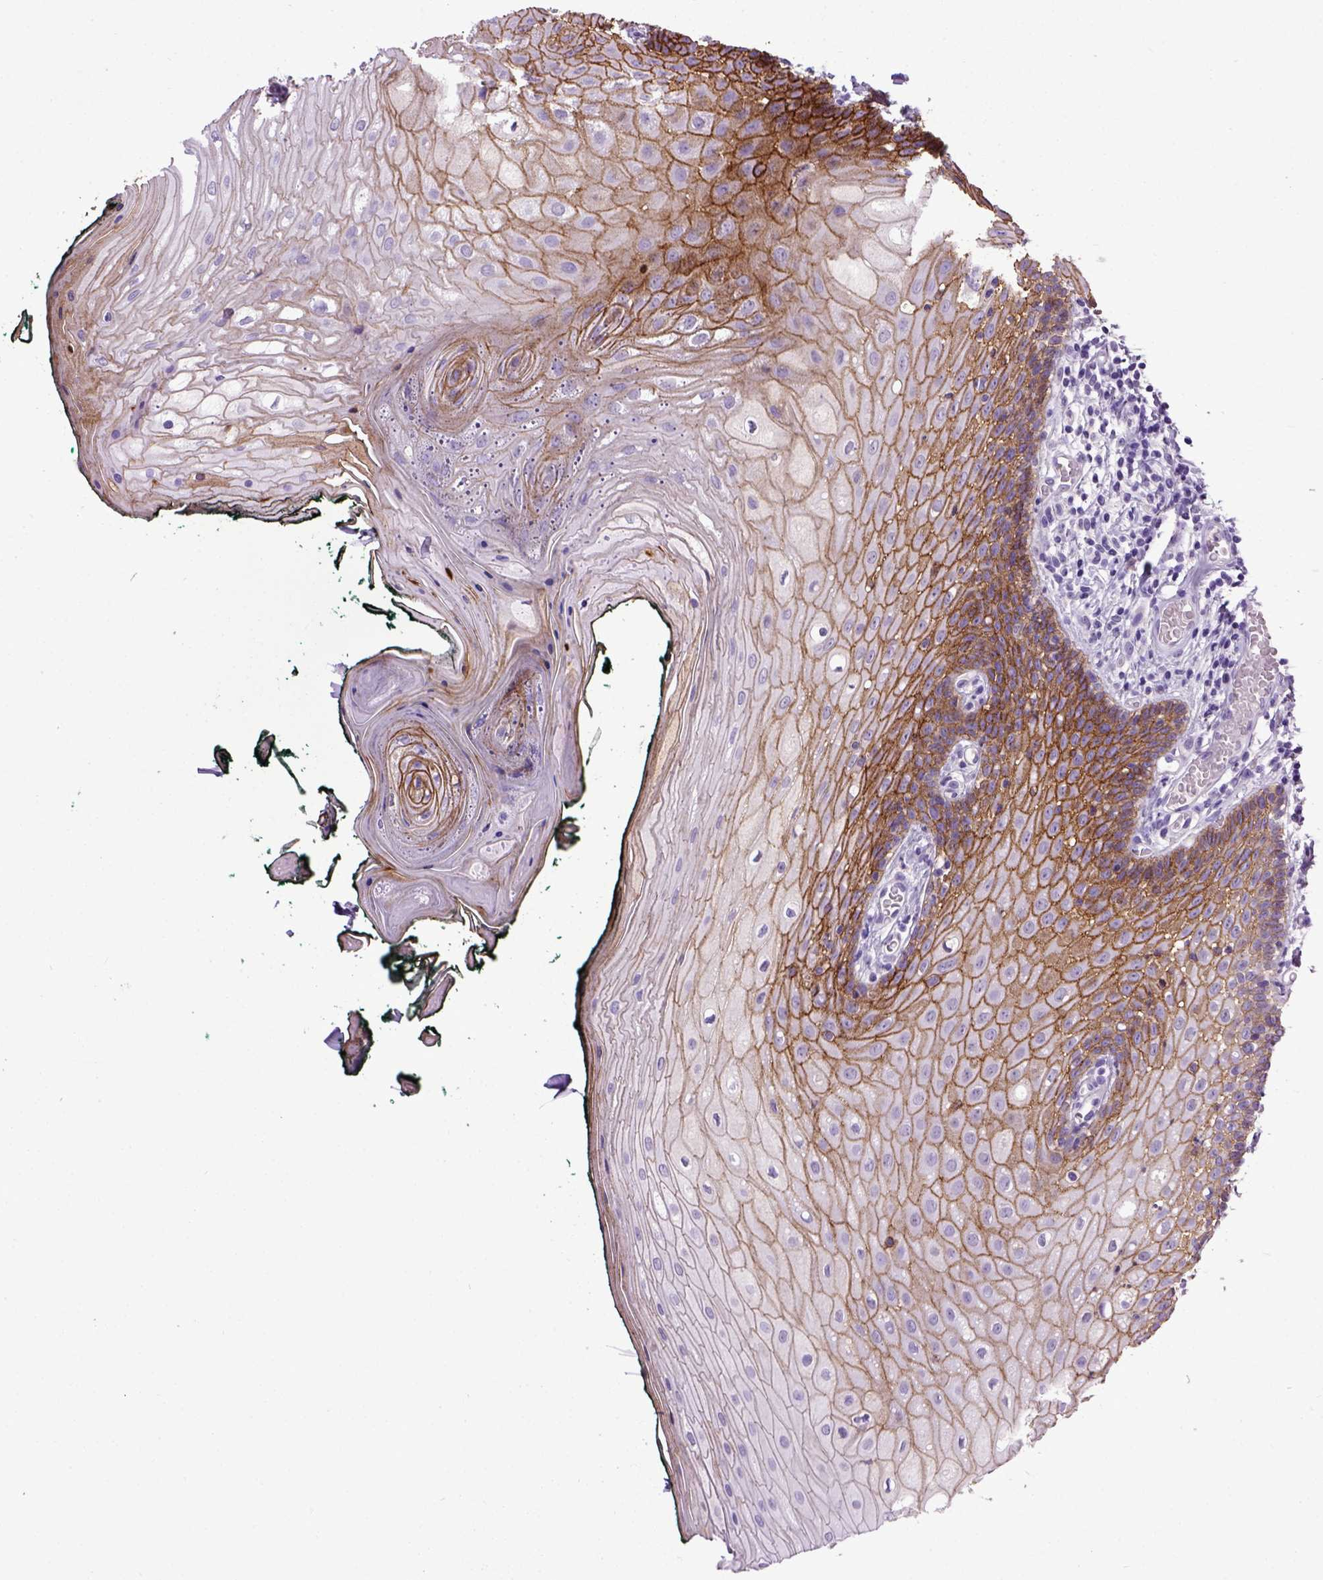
{"staining": {"intensity": "strong", "quantity": "25%-75%", "location": "cytoplasmic/membranous"}, "tissue": "oral mucosa", "cell_type": "Squamous epithelial cells", "image_type": "normal", "snomed": [{"axis": "morphology", "description": "Normal tissue, NOS"}, {"axis": "topography", "description": "Oral tissue"}, {"axis": "topography", "description": "Head-Neck"}], "caption": "Oral mucosa stained for a protein reveals strong cytoplasmic/membranous positivity in squamous epithelial cells.", "gene": "CDH1", "patient": {"sex": "female", "age": 68}}